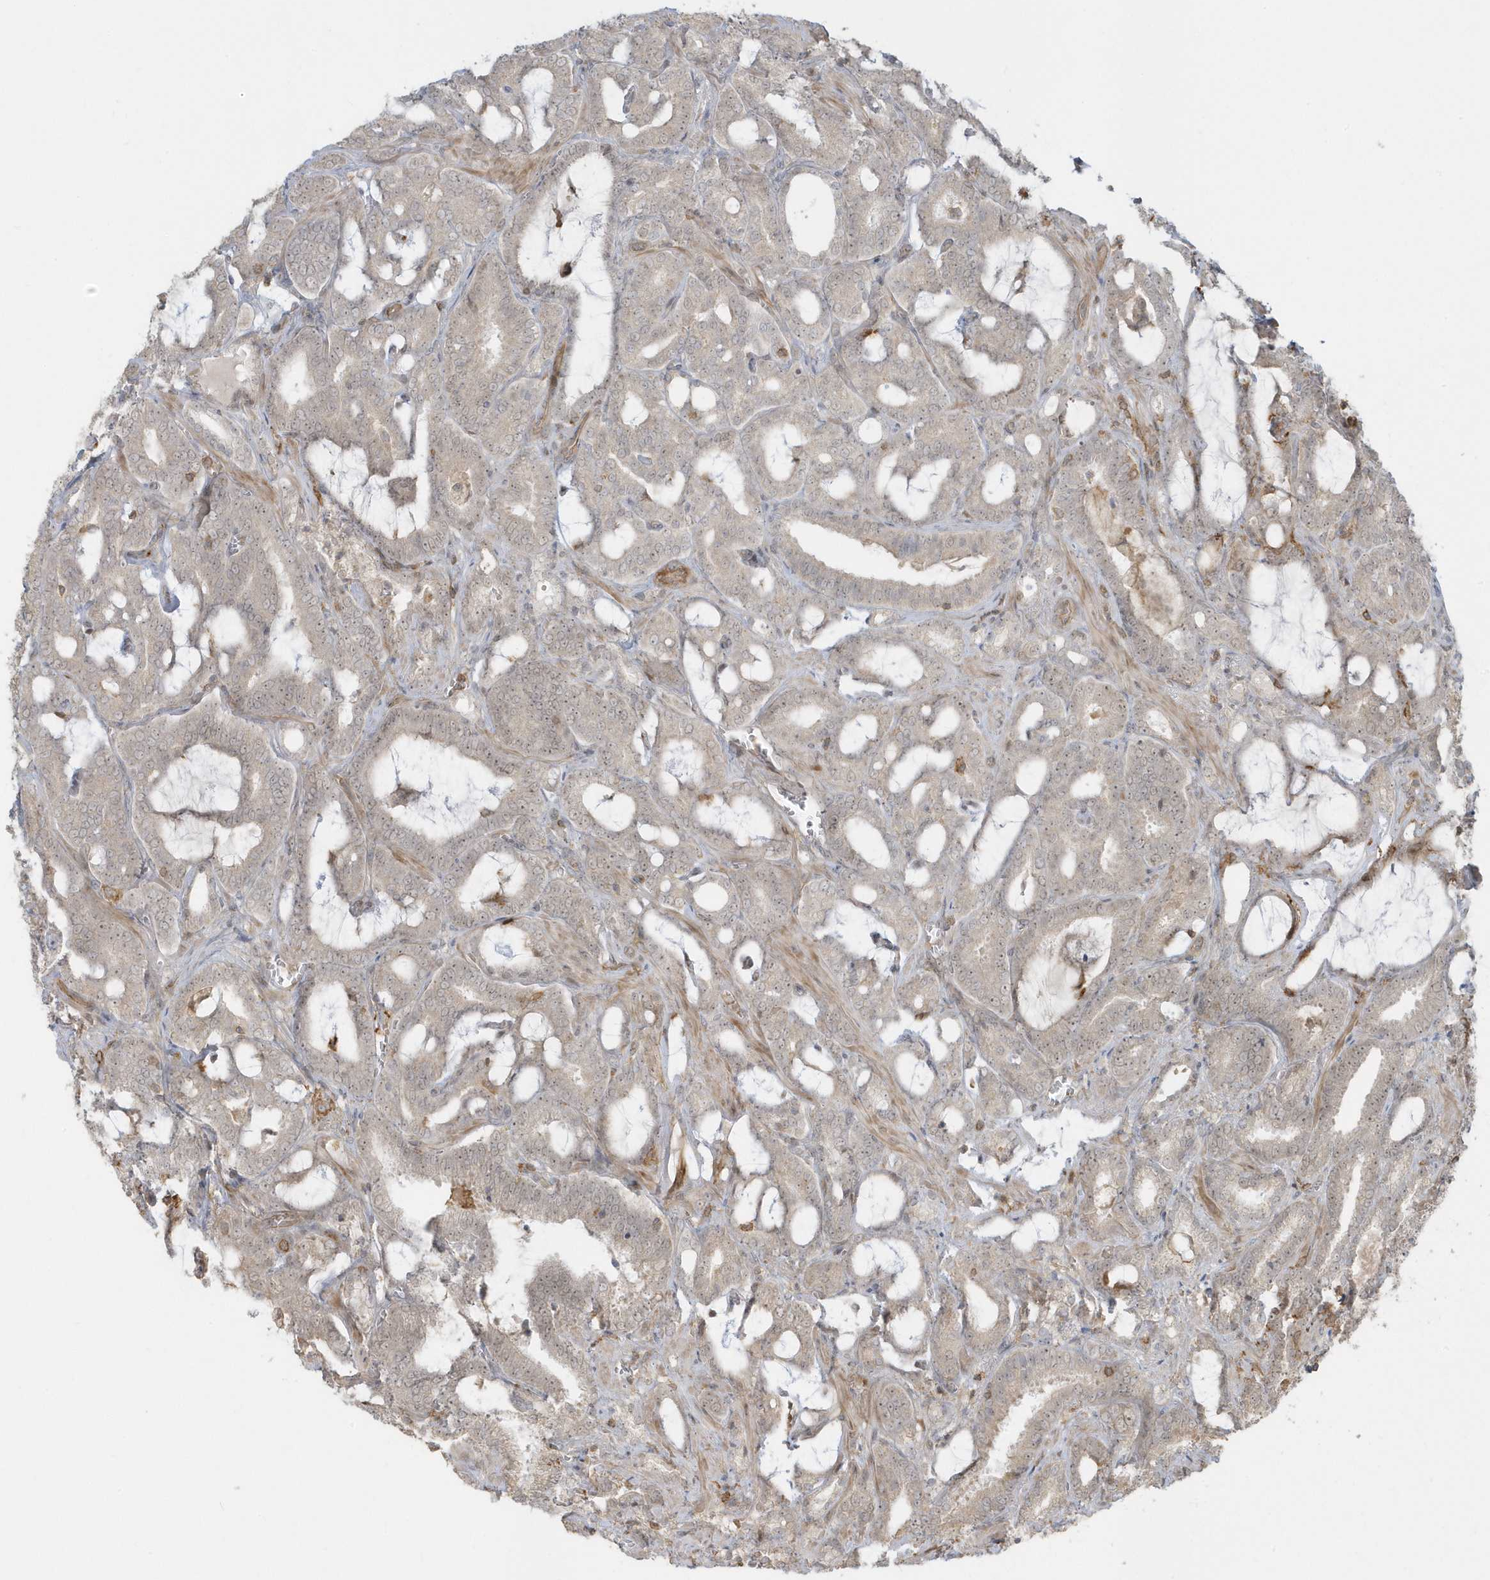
{"staining": {"intensity": "weak", "quantity": "<25%", "location": "cytoplasmic/membranous"}, "tissue": "prostate cancer", "cell_type": "Tumor cells", "image_type": "cancer", "snomed": [{"axis": "morphology", "description": "Adenocarcinoma, High grade"}, {"axis": "topography", "description": "Prostate and seminal vesicle, NOS"}], "caption": "Immunohistochemical staining of adenocarcinoma (high-grade) (prostate) shows no significant staining in tumor cells.", "gene": "ZBTB8A", "patient": {"sex": "male", "age": 67}}